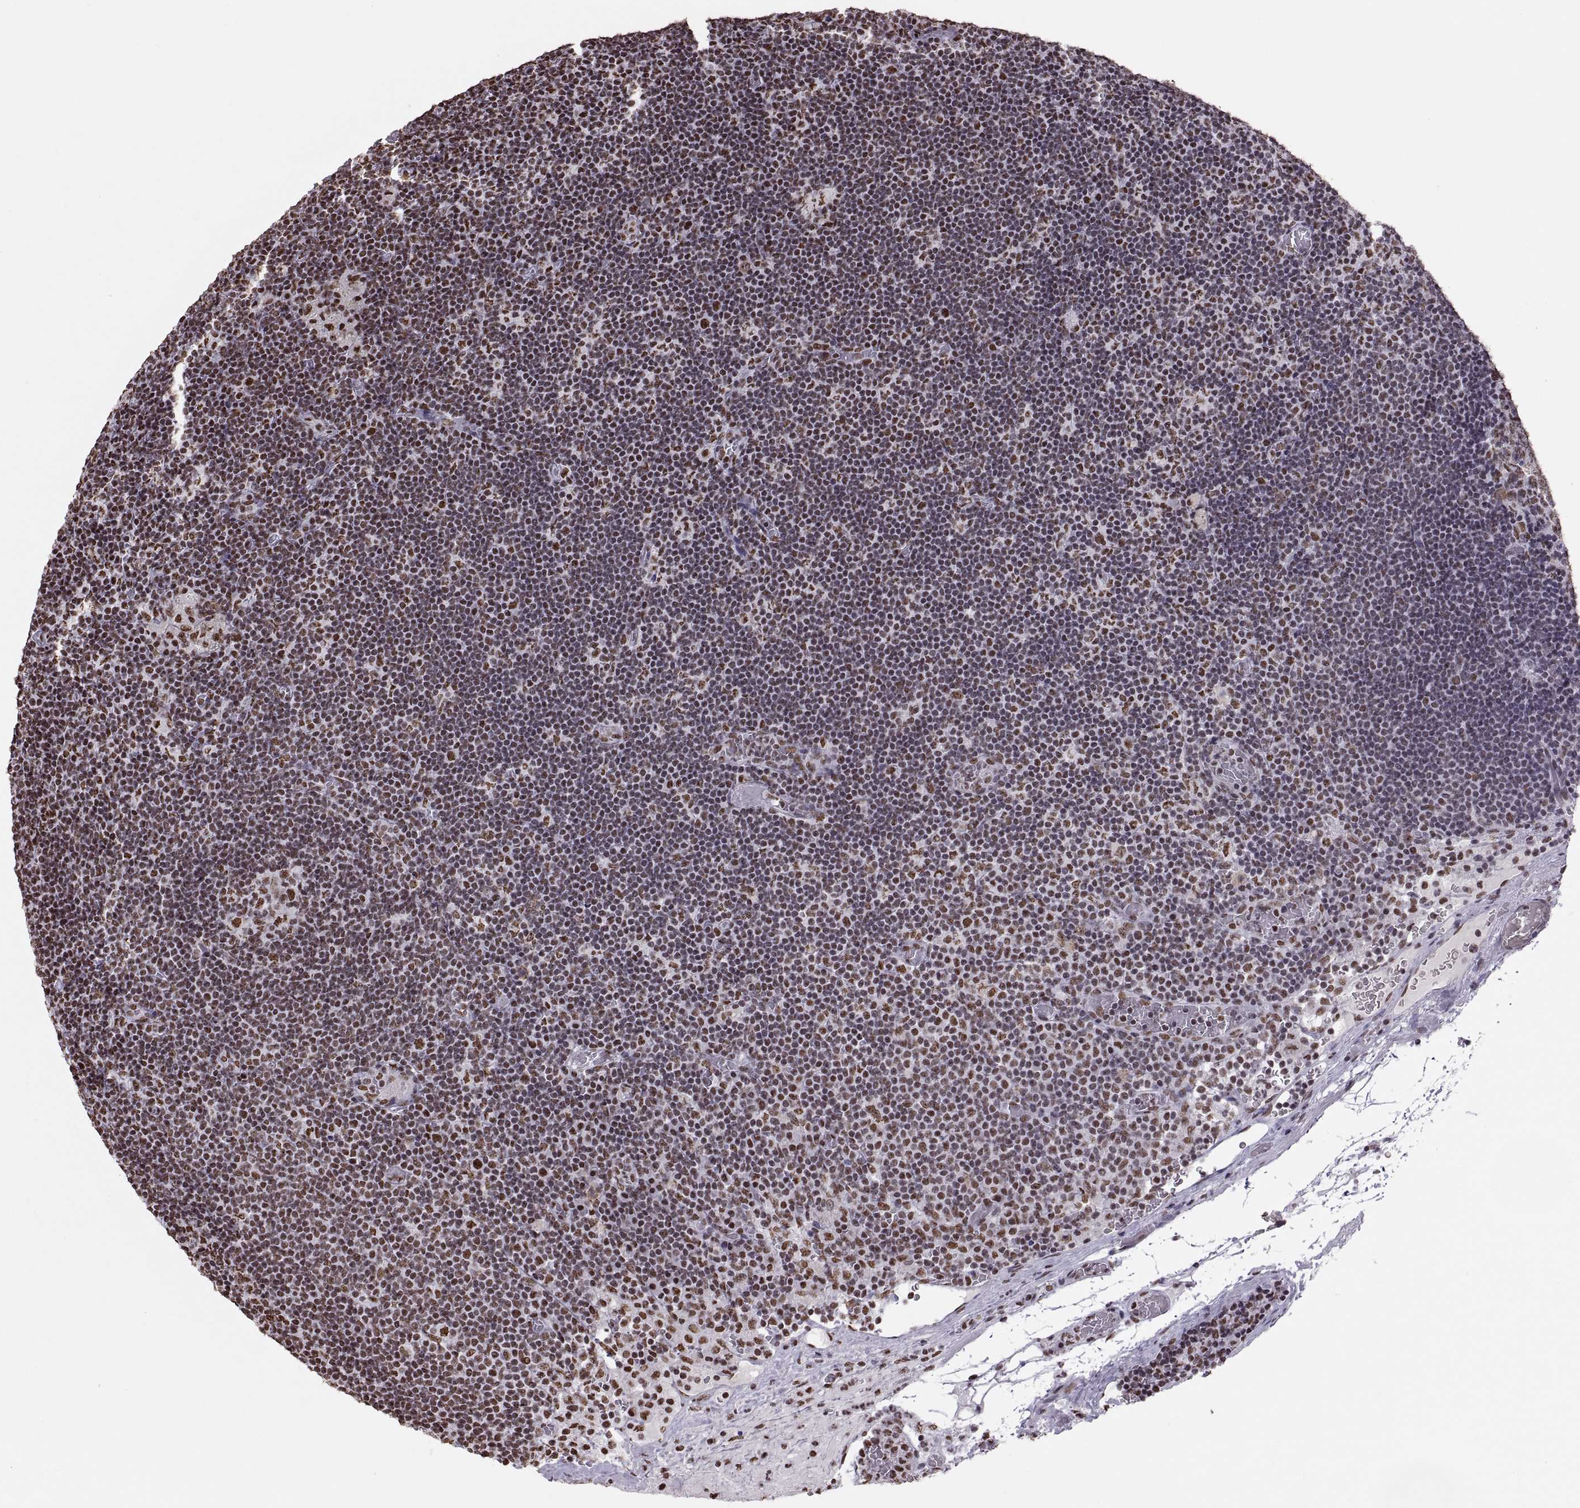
{"staining": {"intensity": "moderate", "quantity": "<25%", "location": "nuclear"}, "tissue": "lymph node", "cell_type": "Germinal center cells", "image_type": "normal", "snomed": [{"axis": "morphology", "description": "Normal tissue, NOS"}, {"axis": "topography", "description": "Lymph node"}], "caption": "IHC (DAB) staining of normal lymph node reveals moderate nuclear protein positivity in about <25% of germinal center cells.", "gene": "SNAI1", "patient": {"sex": "male", "age": 63}}